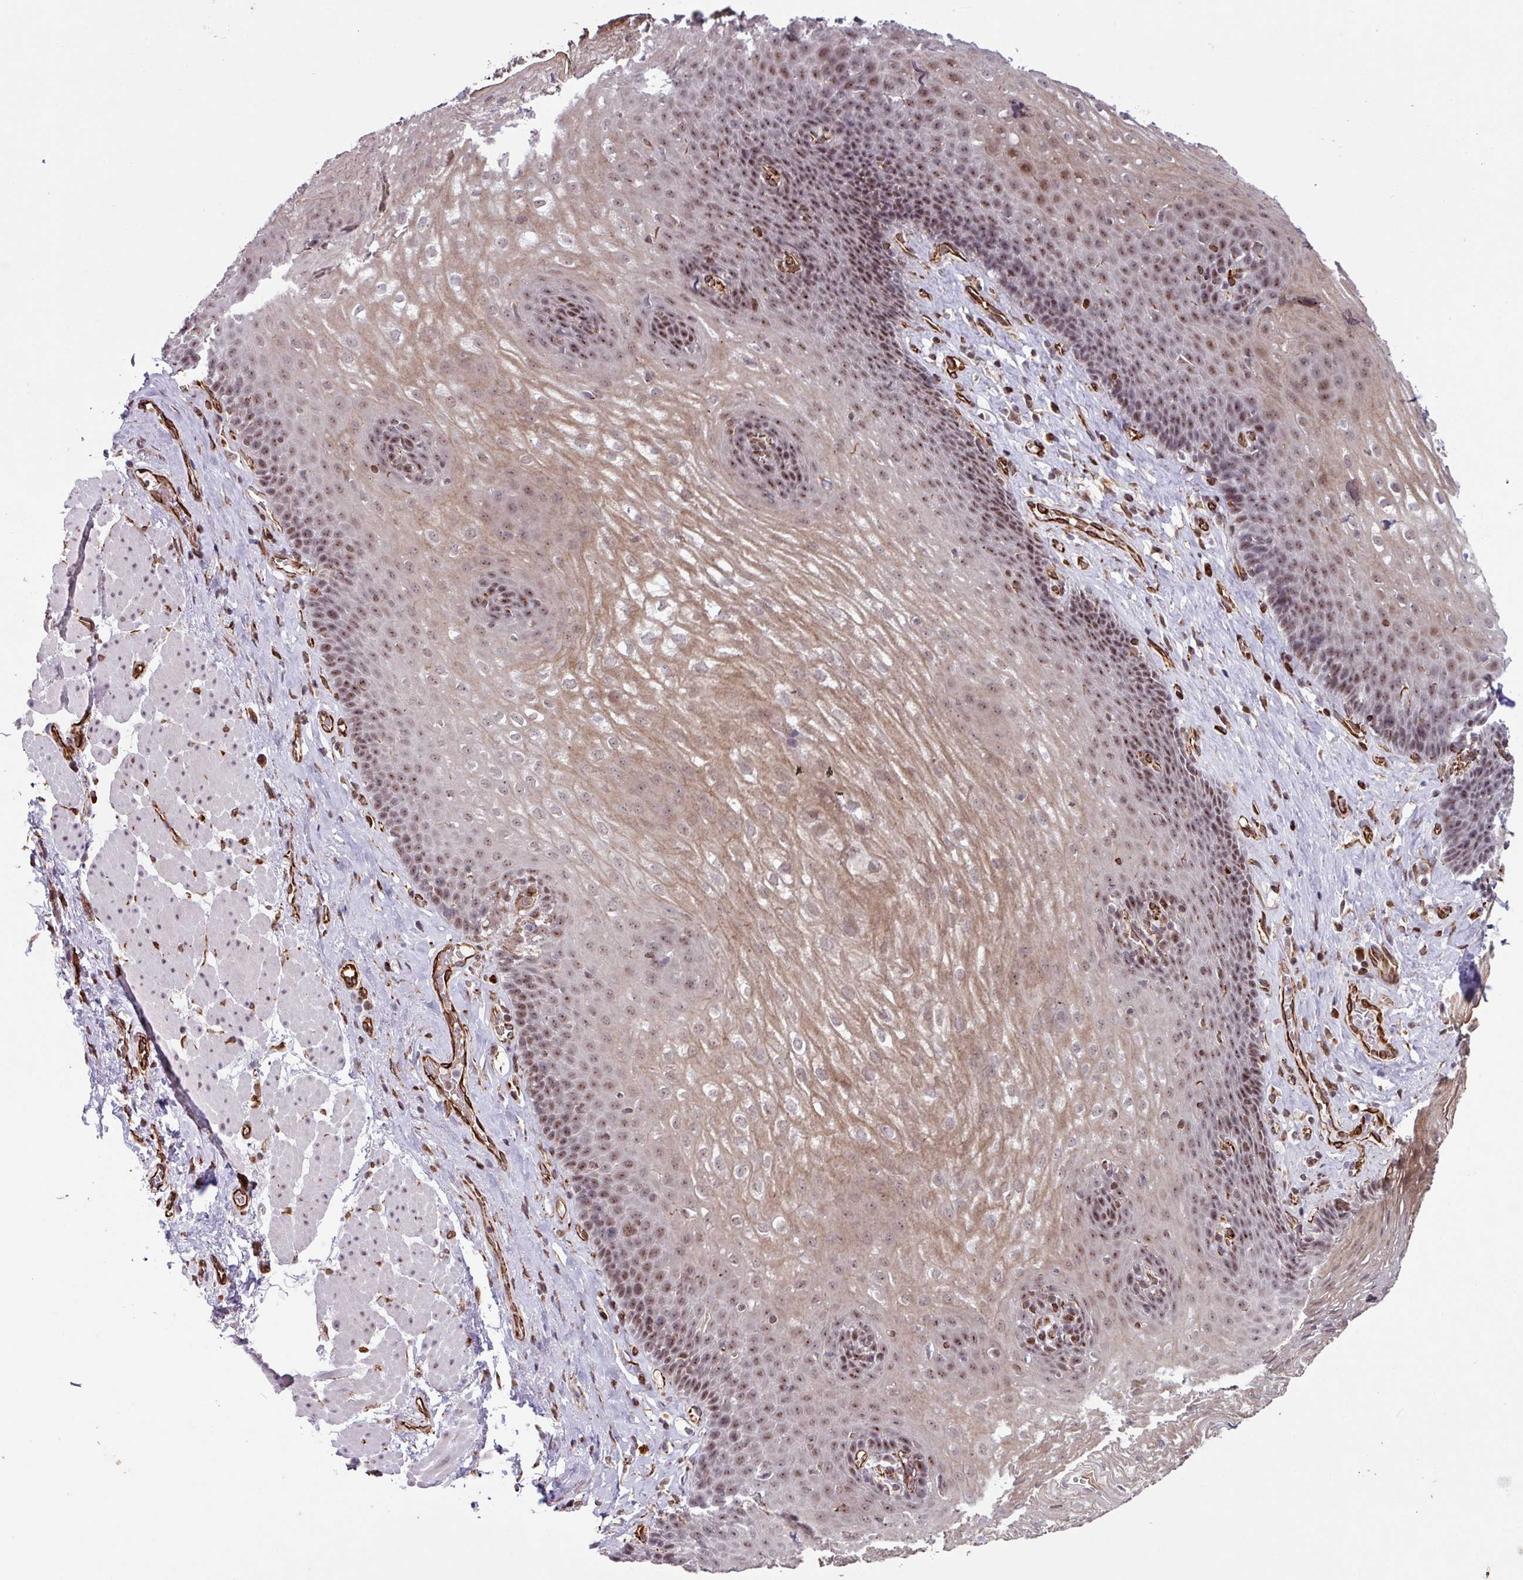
{"staining": {"intensity": "moderate", "quantity": "25%-75%", "location": "cytoplasmic/membranous,nuclear"}, "tissue": "esophagus", "cell_type": "Squamous epithelial cells", "image_type": "normal", "snomed": [{"axis": "morphology", "description": "Normal tissue, NOS"}, {"axis": "topography", "description": "Esophagus"}], "caption": "Normal esophagus was stained to show a protein in brown. There is medium levels of moderate cytoplasmic/membranous,nuclear staining in approximately 25%-75% of squamous epithelial cells. (Brightfield microscopy of DAB IHC at high magnification).", "gene": "CHD3", "patient": {"sex": "female", "age": 66}}